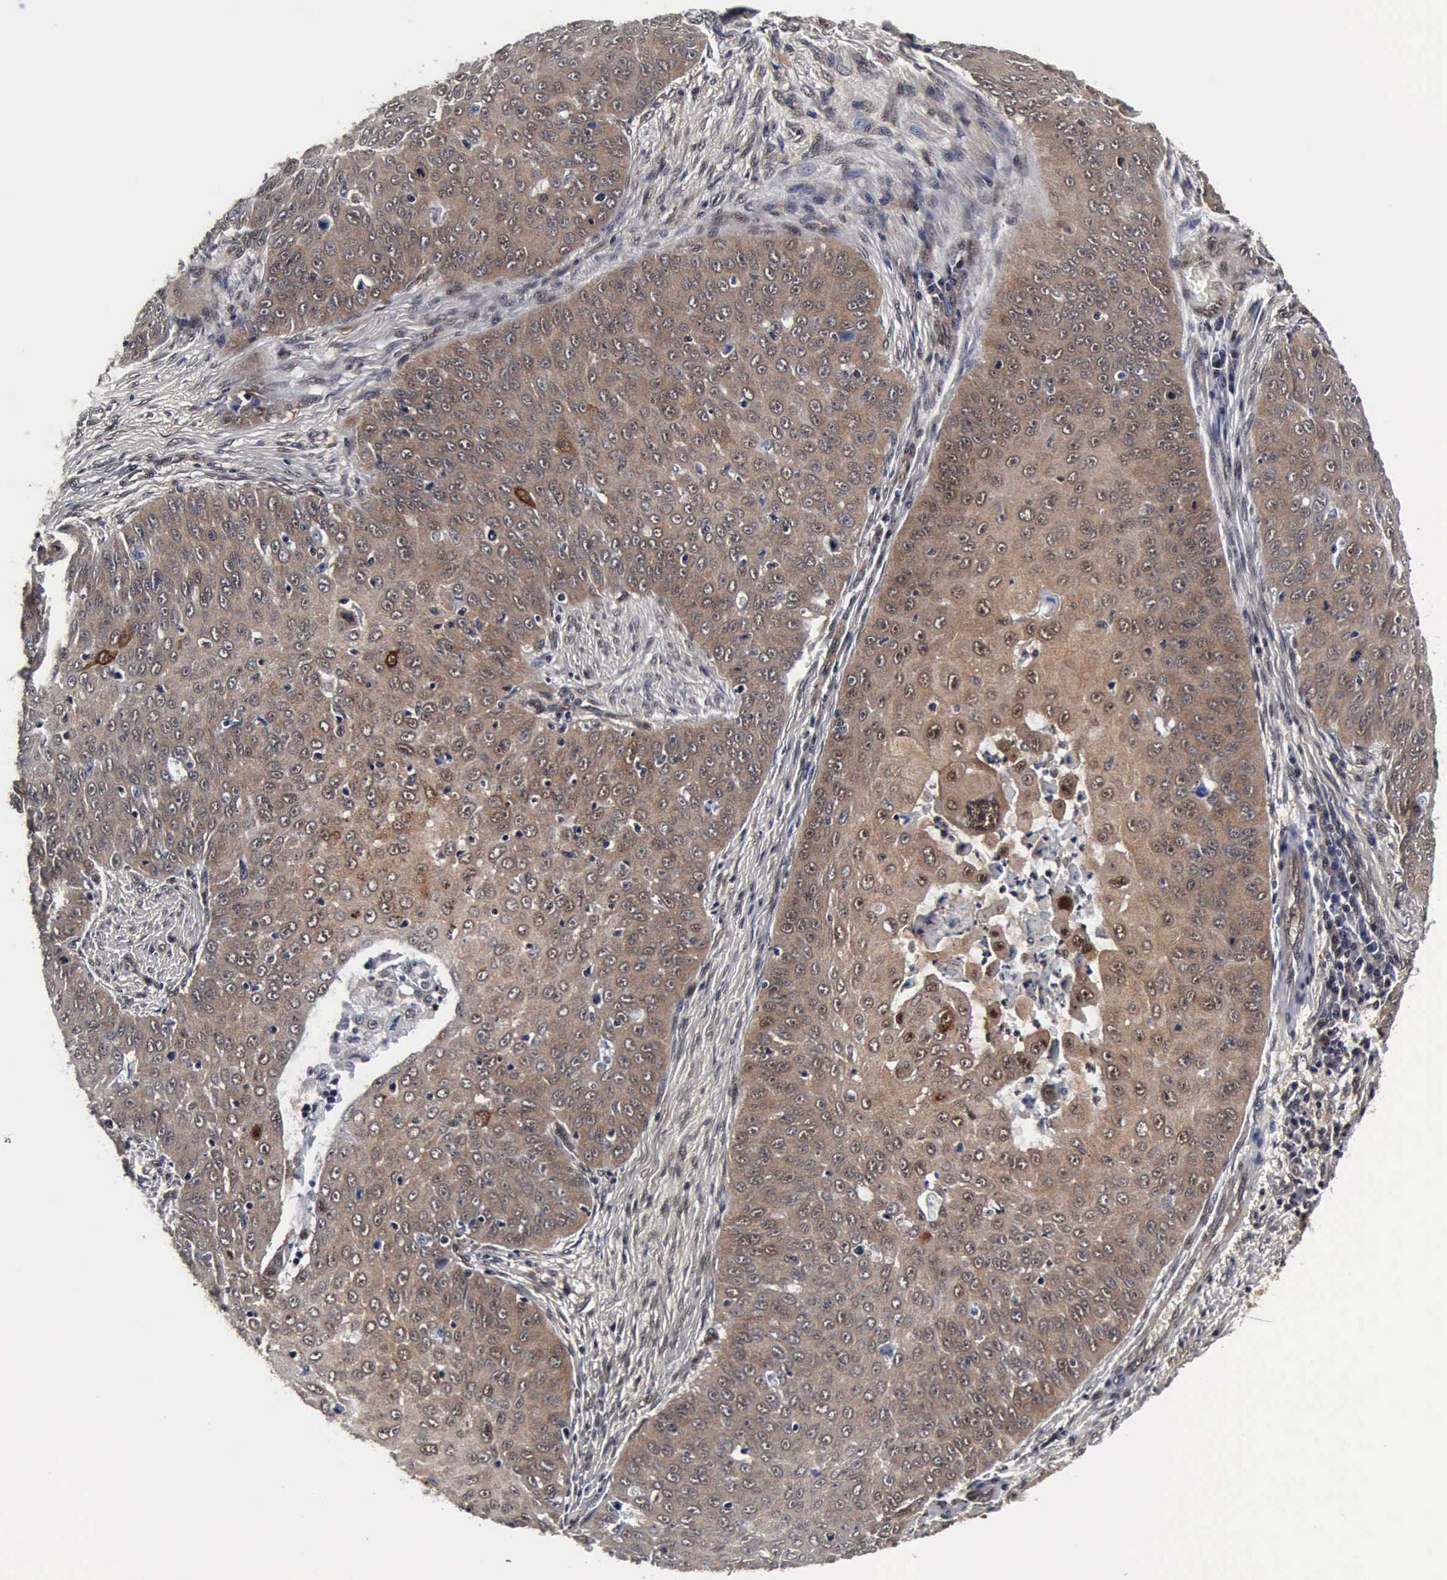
{"staining": {"intensity": "moderate", "quantity": "<25%", "location": "cytoplasmic/membranous,nuclear"}, "tissue": "skin cancer", "cell_type": "Tumor cells", "image_type": "cancer", "snomed": [{"axis": "morphology", "description": "Squamous cell carcinoma, NOS"}, {"axis": "topography", "description": "Skin"}], "caption": "Immunohistochemistry (IHC) of human squamous cell carcinoma (skin) shows low levels of moderate cytoplasmic/membranous and nuclear staining in approximately <25% of tumor cells. The protein is stained brown, and the nuclei are stained in blue (DAB IHC with brightfield microscopy, high magnification).", "gene": "UBC", "patient": {"sex": "male", "age": 82}}